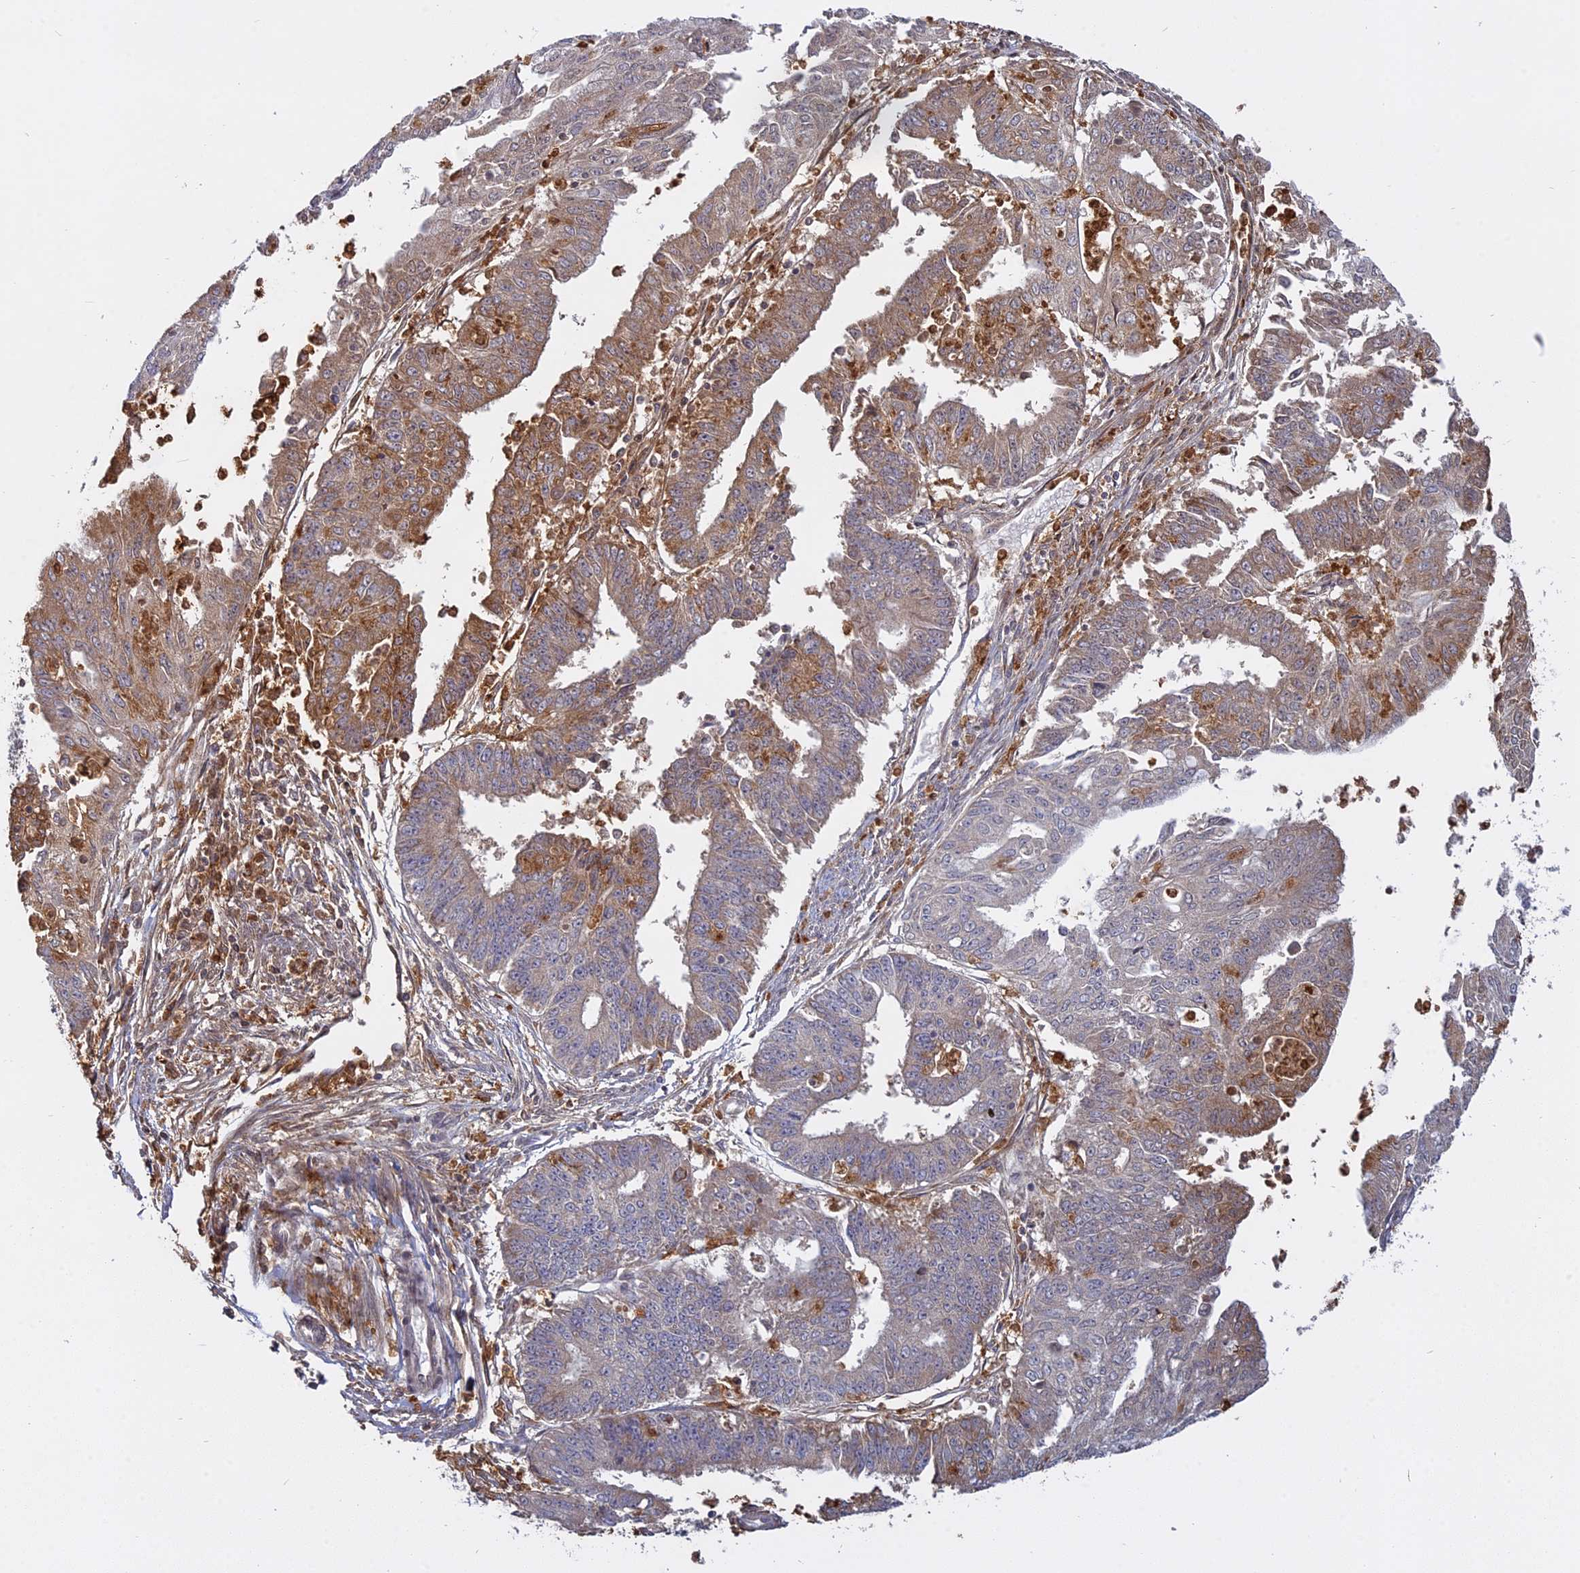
{"staining": {"intensity": "moderate", "quantity": "25%-75%", "location": "cytoplasmic/membranous"}, "tissue": "endometrial cancer", "cell_type": "Tumor cells", "image_type": "cancer", "snomed": [{"axis": "morphology", "description": "Adenocarcinoma, NOS"}, {"axis": "topography", "description": "Endometrium"}], "caption": "Human endometrial cancer (adenocarcinoma) stained with a protein marker displays moderate staining in tumor cells.", "gene": "TMEM208", "patient": {"sex": "female", "age": 73}}